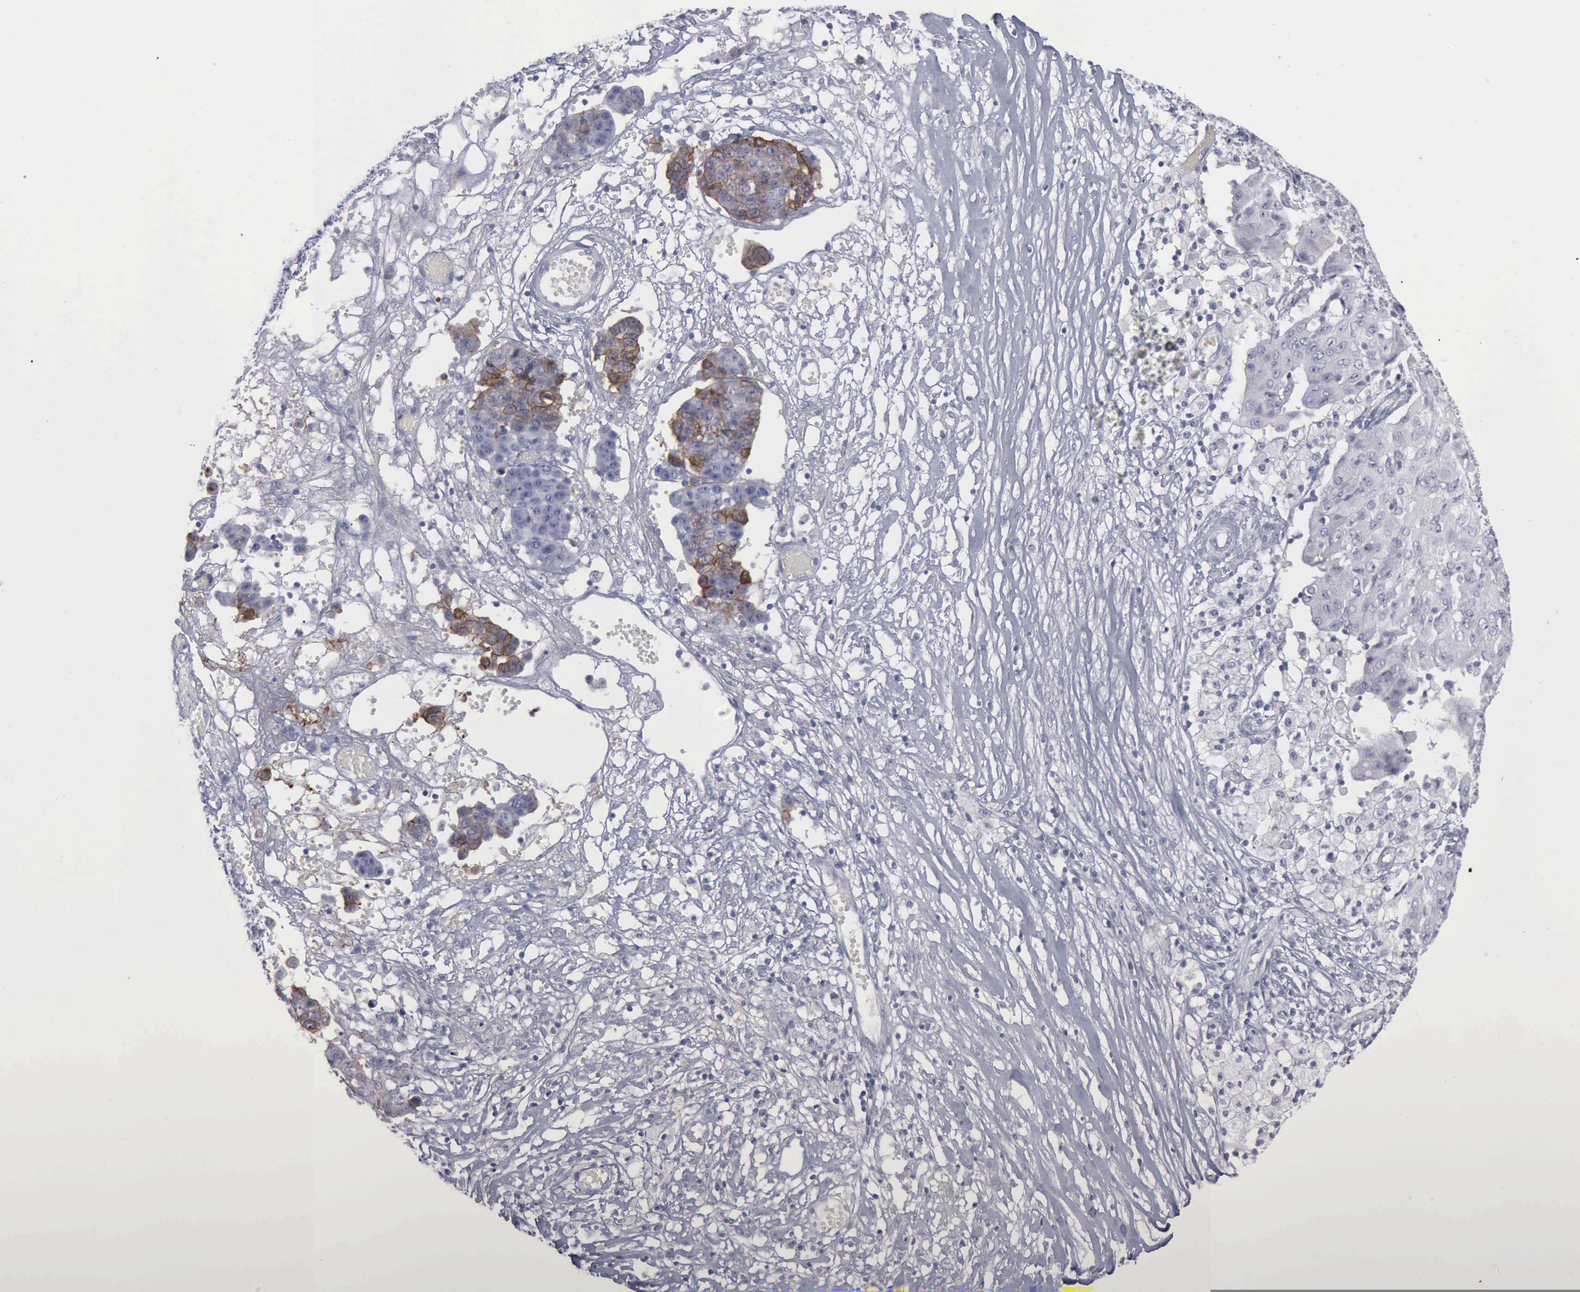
{"staining": {"intensity": "moderate", "quantity": "25%-75%", "location": "cytoplasmic/membranous"}, "tissue": "ovarian cancer", "cell_type": "Tumor cells", "image_type": "cancer", "snomed": [{"axis": "morphology", "description": "Carcinoma, endometroid"}, {"axis": "topography", "description": "Ovary"}], "caption": "Ovarian cancer stained for a protein reveals moderate cytoplasmic/membranous positivity in tumor cells.", "gene": "CDH2", "patient": {"sex": "female", "age": 42}}